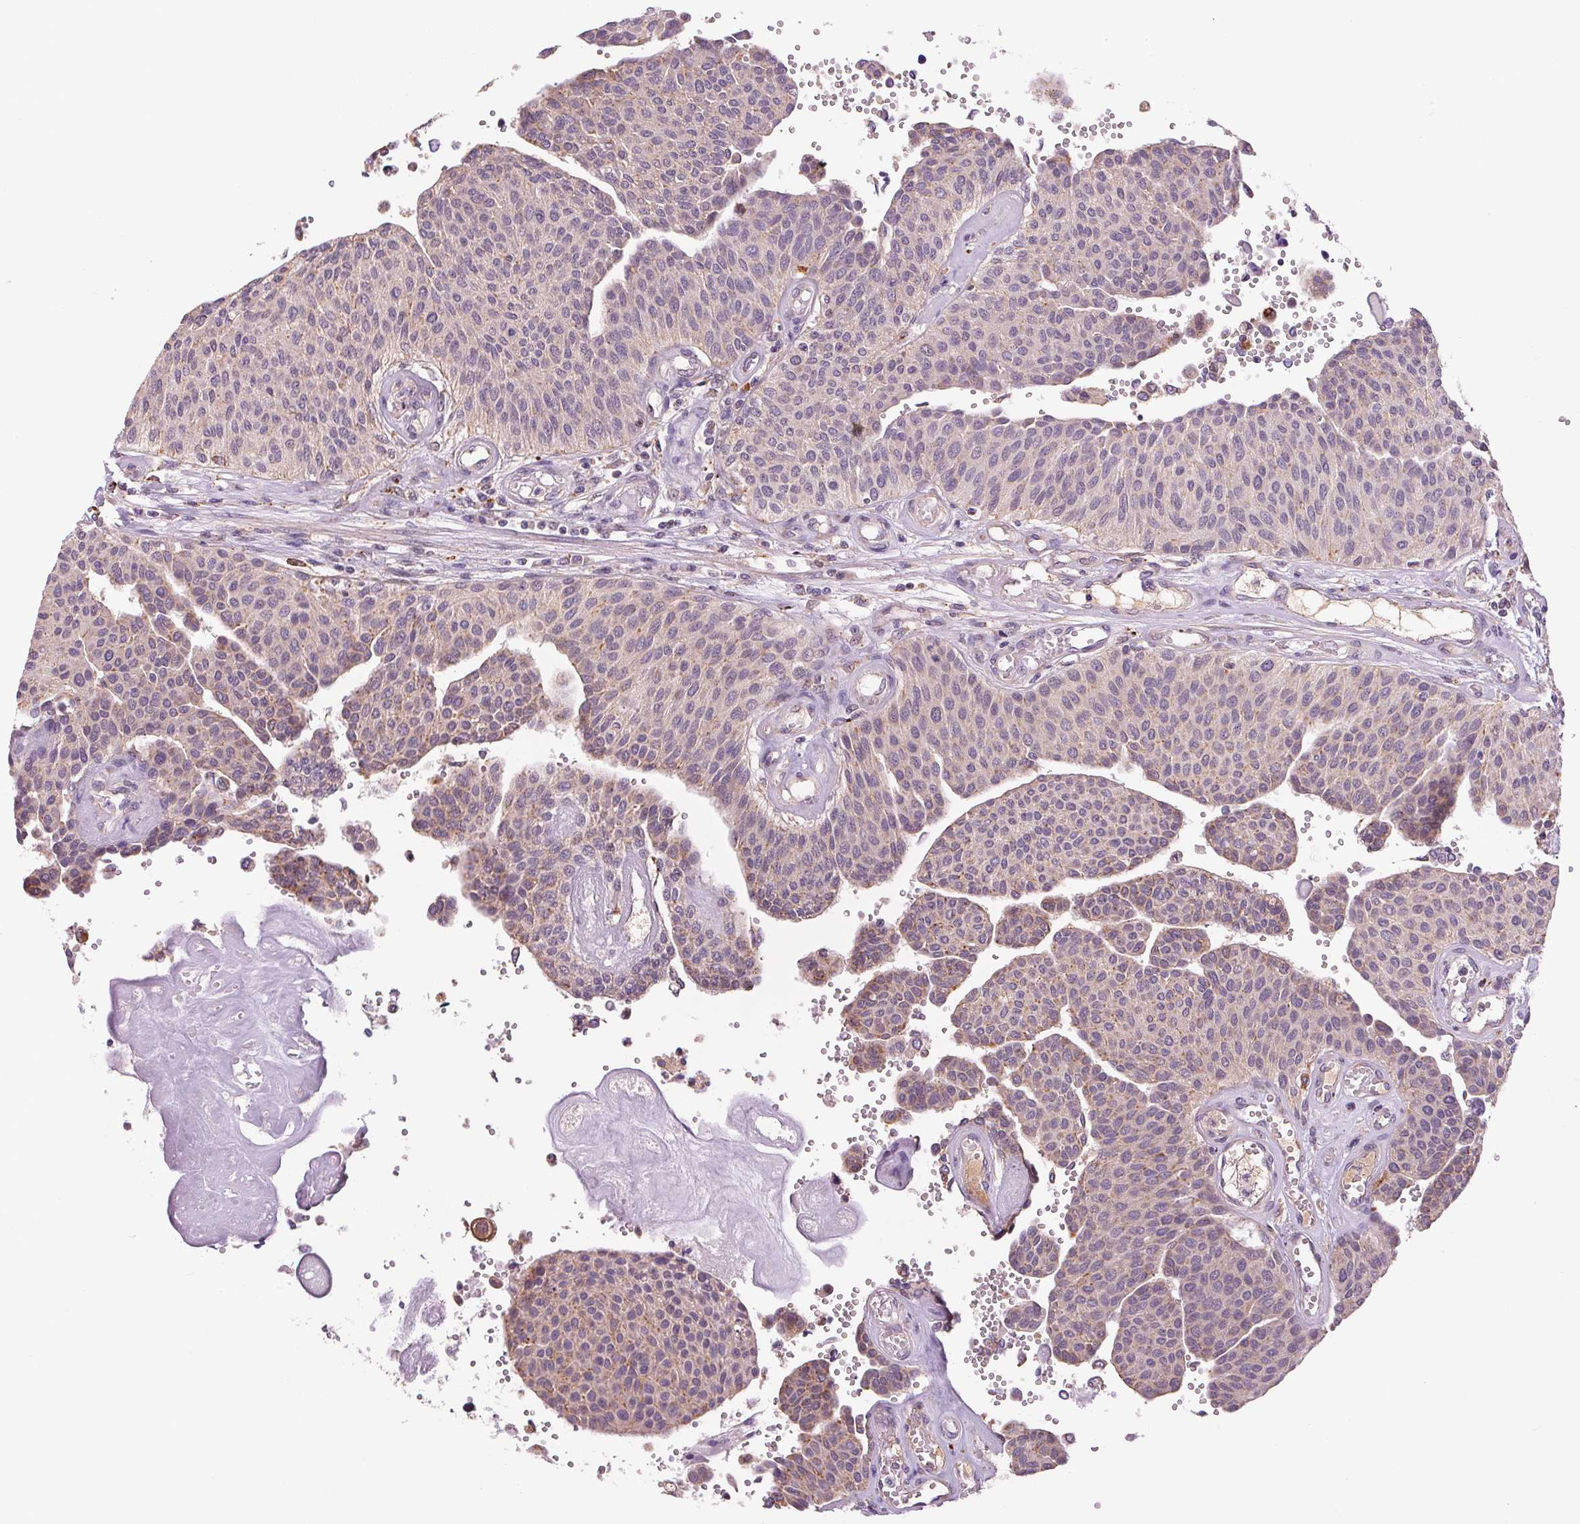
{"staining": {"intensity": "weak", "quantity": "25%-75%", "location": "cytoplasmic/membranous"}, "tissue": "urothelial cancer", "cell_type": "Tumor cells", "image_type": "cancer", "snomed": [{"axis": "morphology", "description": "Urothelial carcinoma, NOS"}, {"axis": "topography", "description": "Urinary bladder"}], "caption": "Human transitional cell carcinoma stained for a protein (brown) displays weak cytoplasmic/membranous positive staining in about 25%-75% of tumor cells.", "gene": "ADH5", "patient": {"sex": "male", "age": 55}}